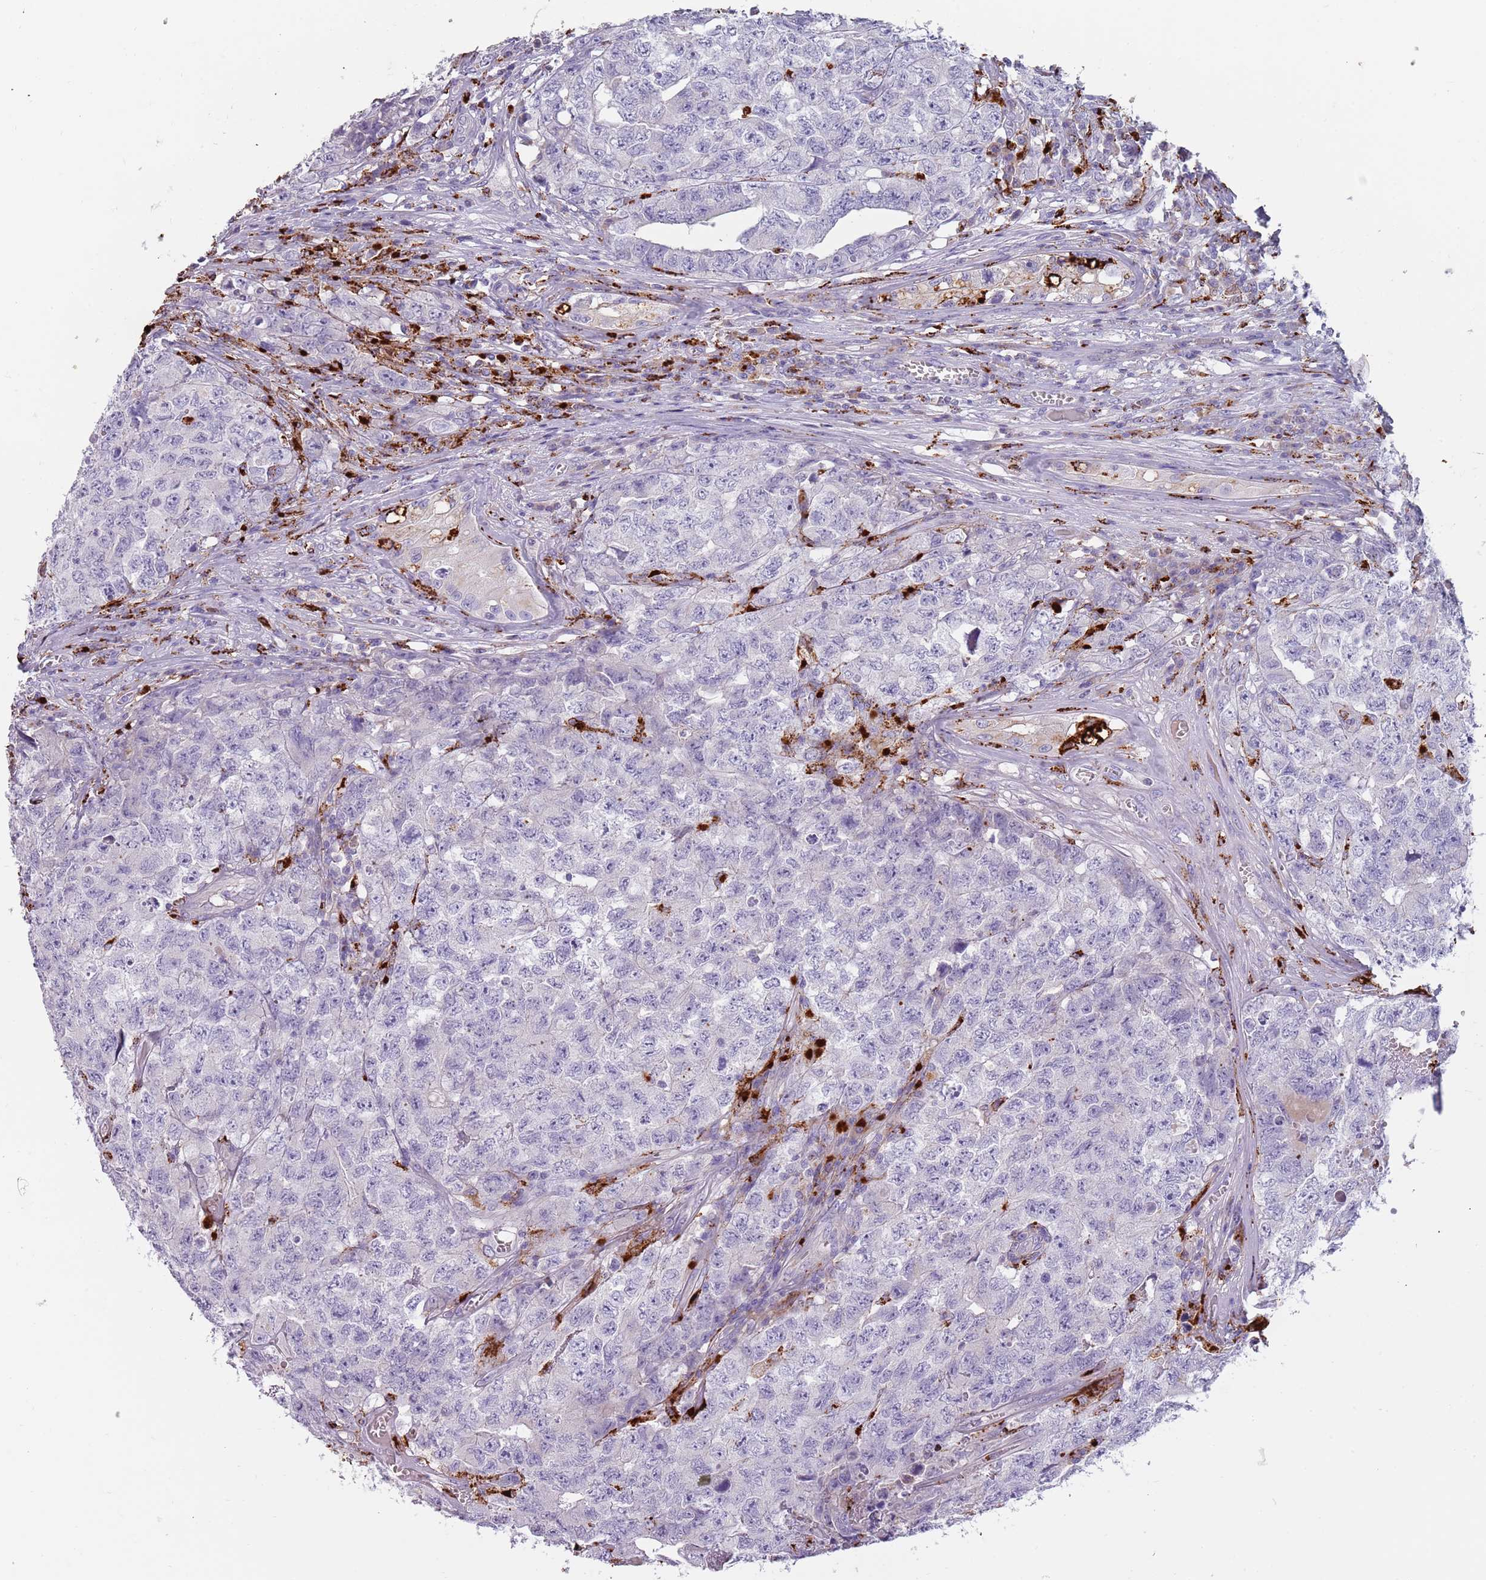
{"staining": {"intensity": "negative", "quantity": "none", "location": "none"}, "tissue": "testis cancer", "cell_type": "Tumor cells", "image_type": "cancer", "snomed": [{"axis": "morphology", "description": "Carcinoma, Embryonal, NOS"}, {"axis": "topography", "description": "Testis"}], "caption": "This is an immunohistochemistry (IHC) image of human testis cancer. There is no positivity in tumor cells.", "gene": "NWD2", "patient": {"sex": "male", "age": 31}}